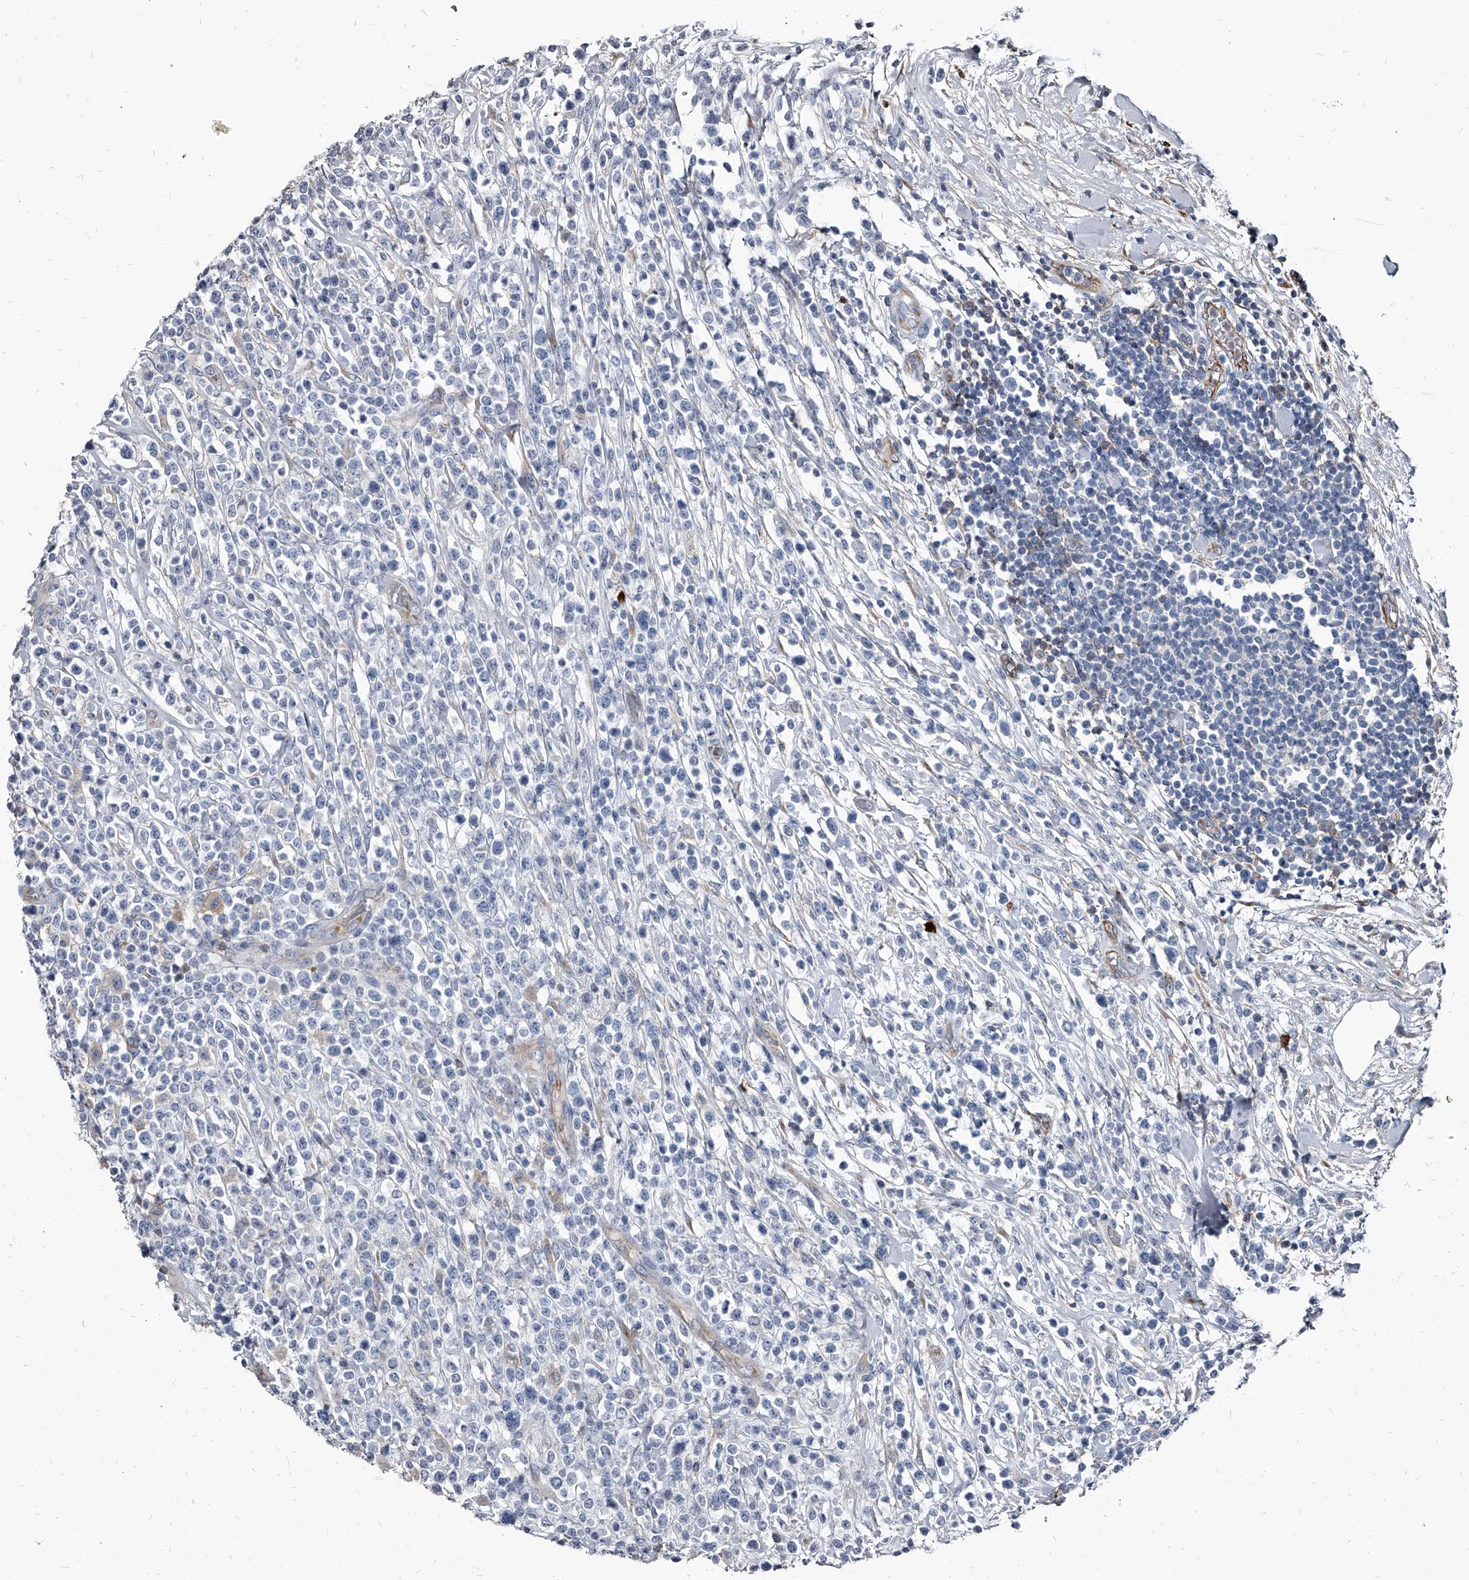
{"staining": {"intensity": "negative", "quantity": "none", "location": "none"}, "tissue": "lymphoma", "cell_type": "Tumor cells", "image_type": "cancer", "snomed": [{"axis": "morphology", "description": "Malignant lymphoma, non-Hodgkin's type, High grade"}, {"axis": "topography", "description": "Colon"}], "caption": "The photomicrograph exhibits no staining of tumor cells in high-grade malignant lymphoma, non-Hodgkin's type.", "gene": "PGLYRP3", "patient": {"sex": "female", "age": 53}}